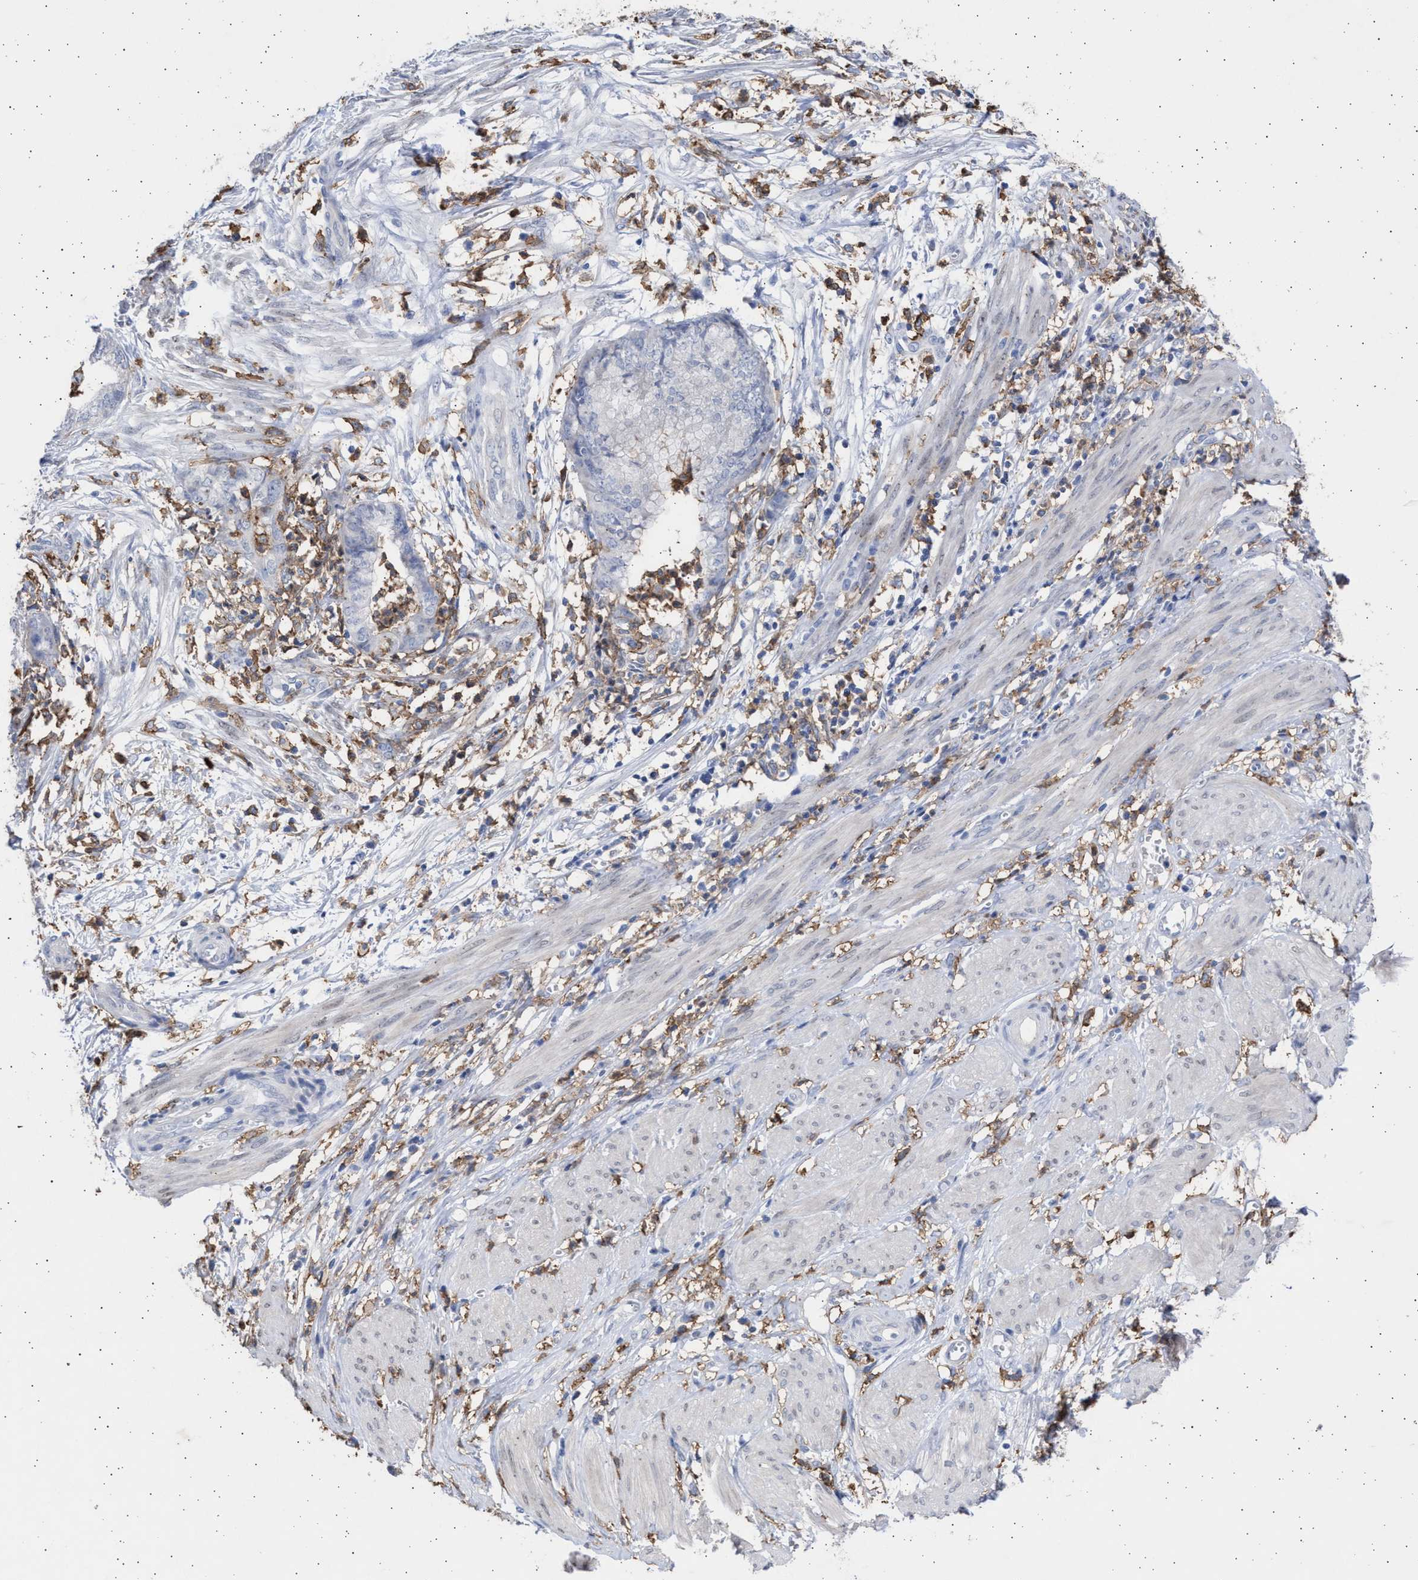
{"staining": {"intensity": "negative", "quantity": "none", "location": "none"}, "tissue": "endometrial cancer", "cell_type": "Tumor cells", "image_type": "cancer", "snomed": [{"axis": "morphology", "description": "Necrosis, NOS"}, {"axis": "morphology", "description": "Adenocarcinoma, NOS"}, {"axis": "topography", "description": "Endometrium"}], "caption": "DAB immunohistochemical staining of endometrial adenocarcinoma reveals no significant positivity in tumor cells.", "gene": "FCER1A", "patient": {"sex": "female", "age": 79}}